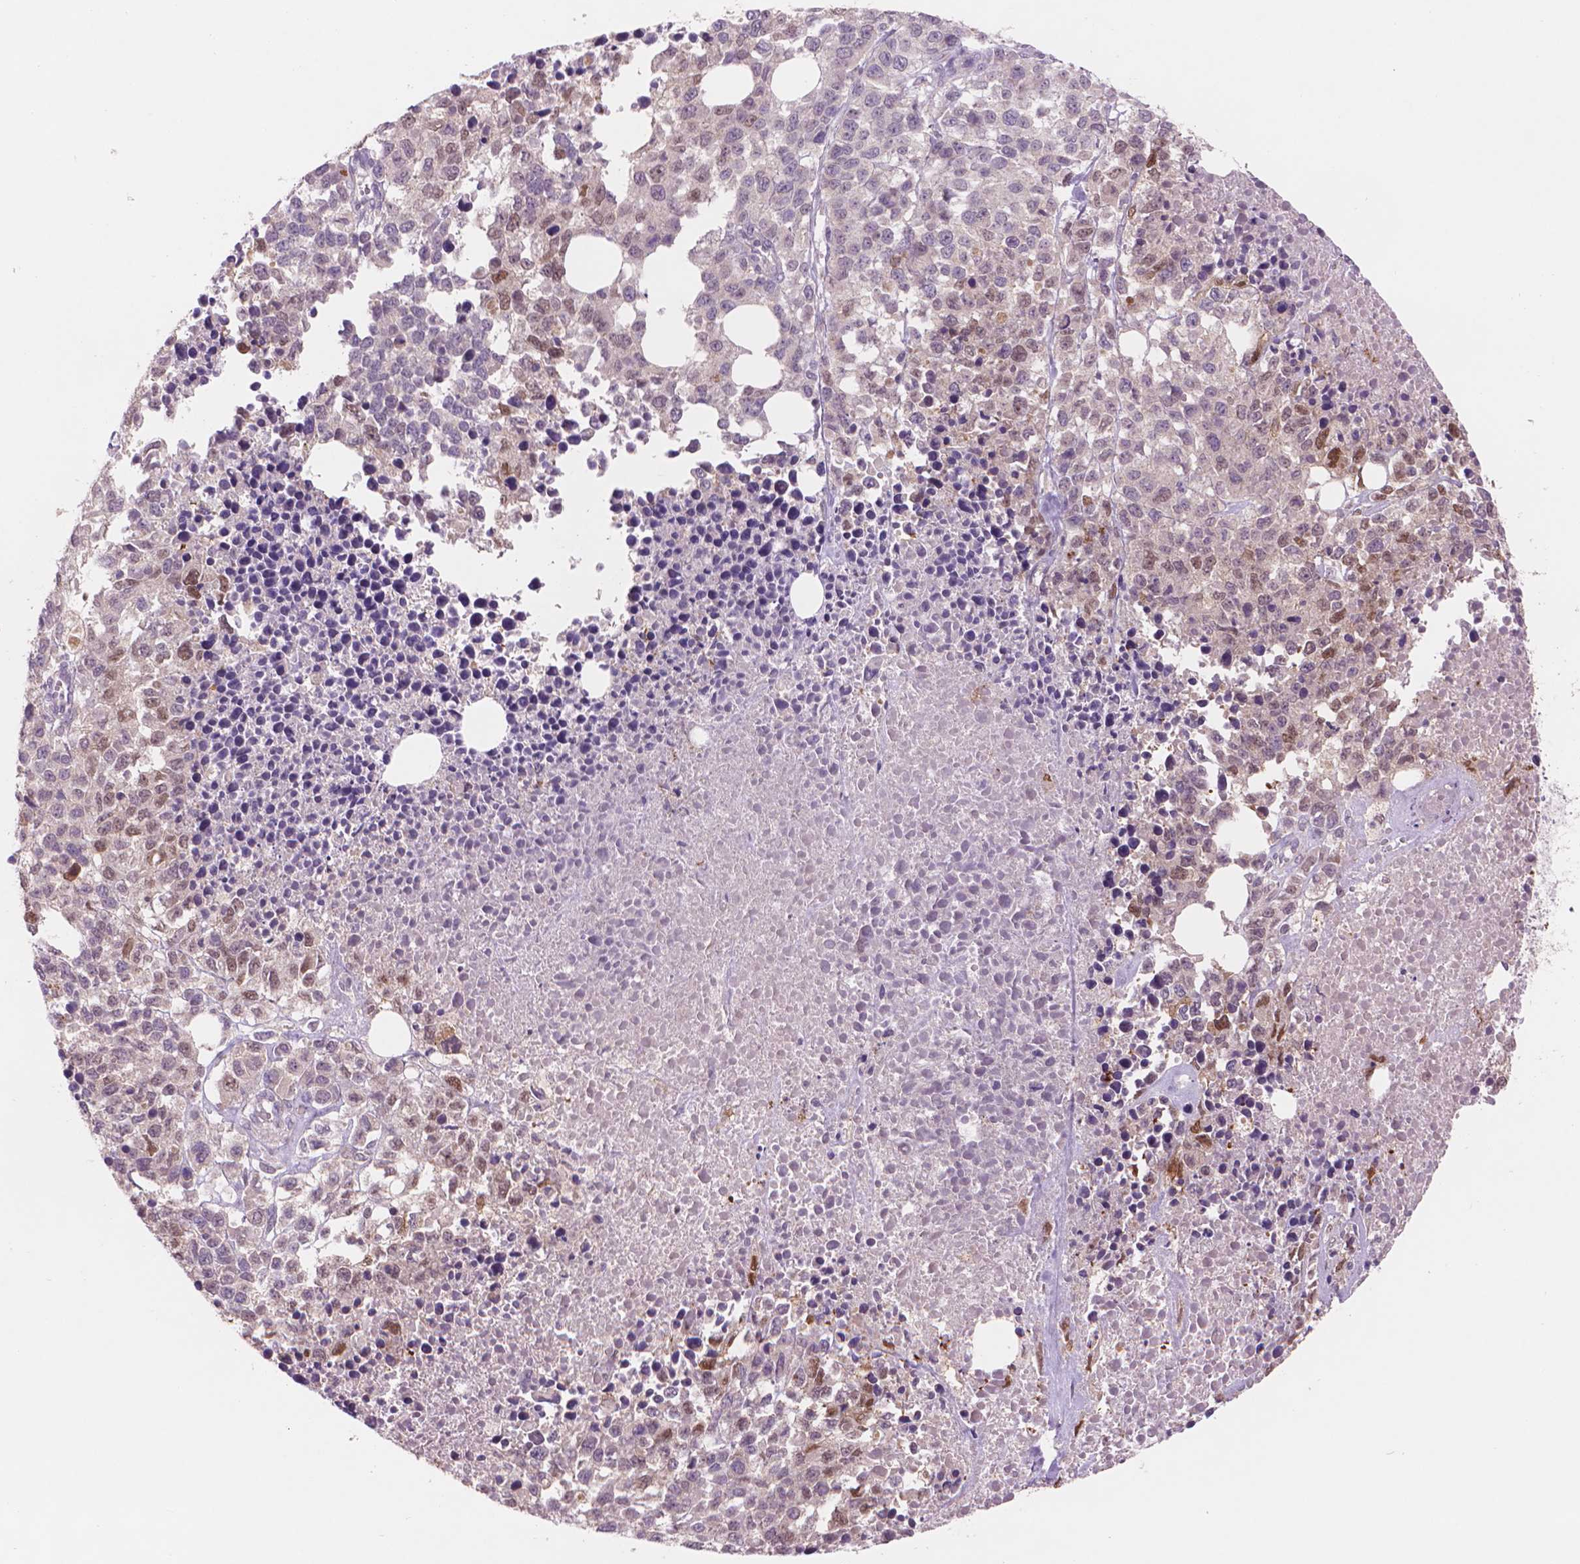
{"staining": {"intensity": "moderate", "quantity": "<25%", "location": "nuclear"}, "tissue": "melanoma", "cell_type": "Tumor cells", "image_type": "cancer", "snomed": [{"axis": "morphology", "description": "Malignant melanoma, Metastatic site"}, {"axis": "topography", "description": "Skin"}], "caption": "DAB immunohistochemical staining of human malignant melanoma (metastatic site) exhibits moderate nuclear protein expression in approximately <25% of tumor cells. (DAB (3,3'-diaminobenzidine) IHC, brown staining for protein, blue staining for nuclei).", "gene": "ENO2", "patient": {"sex": "male", "age": 84}}